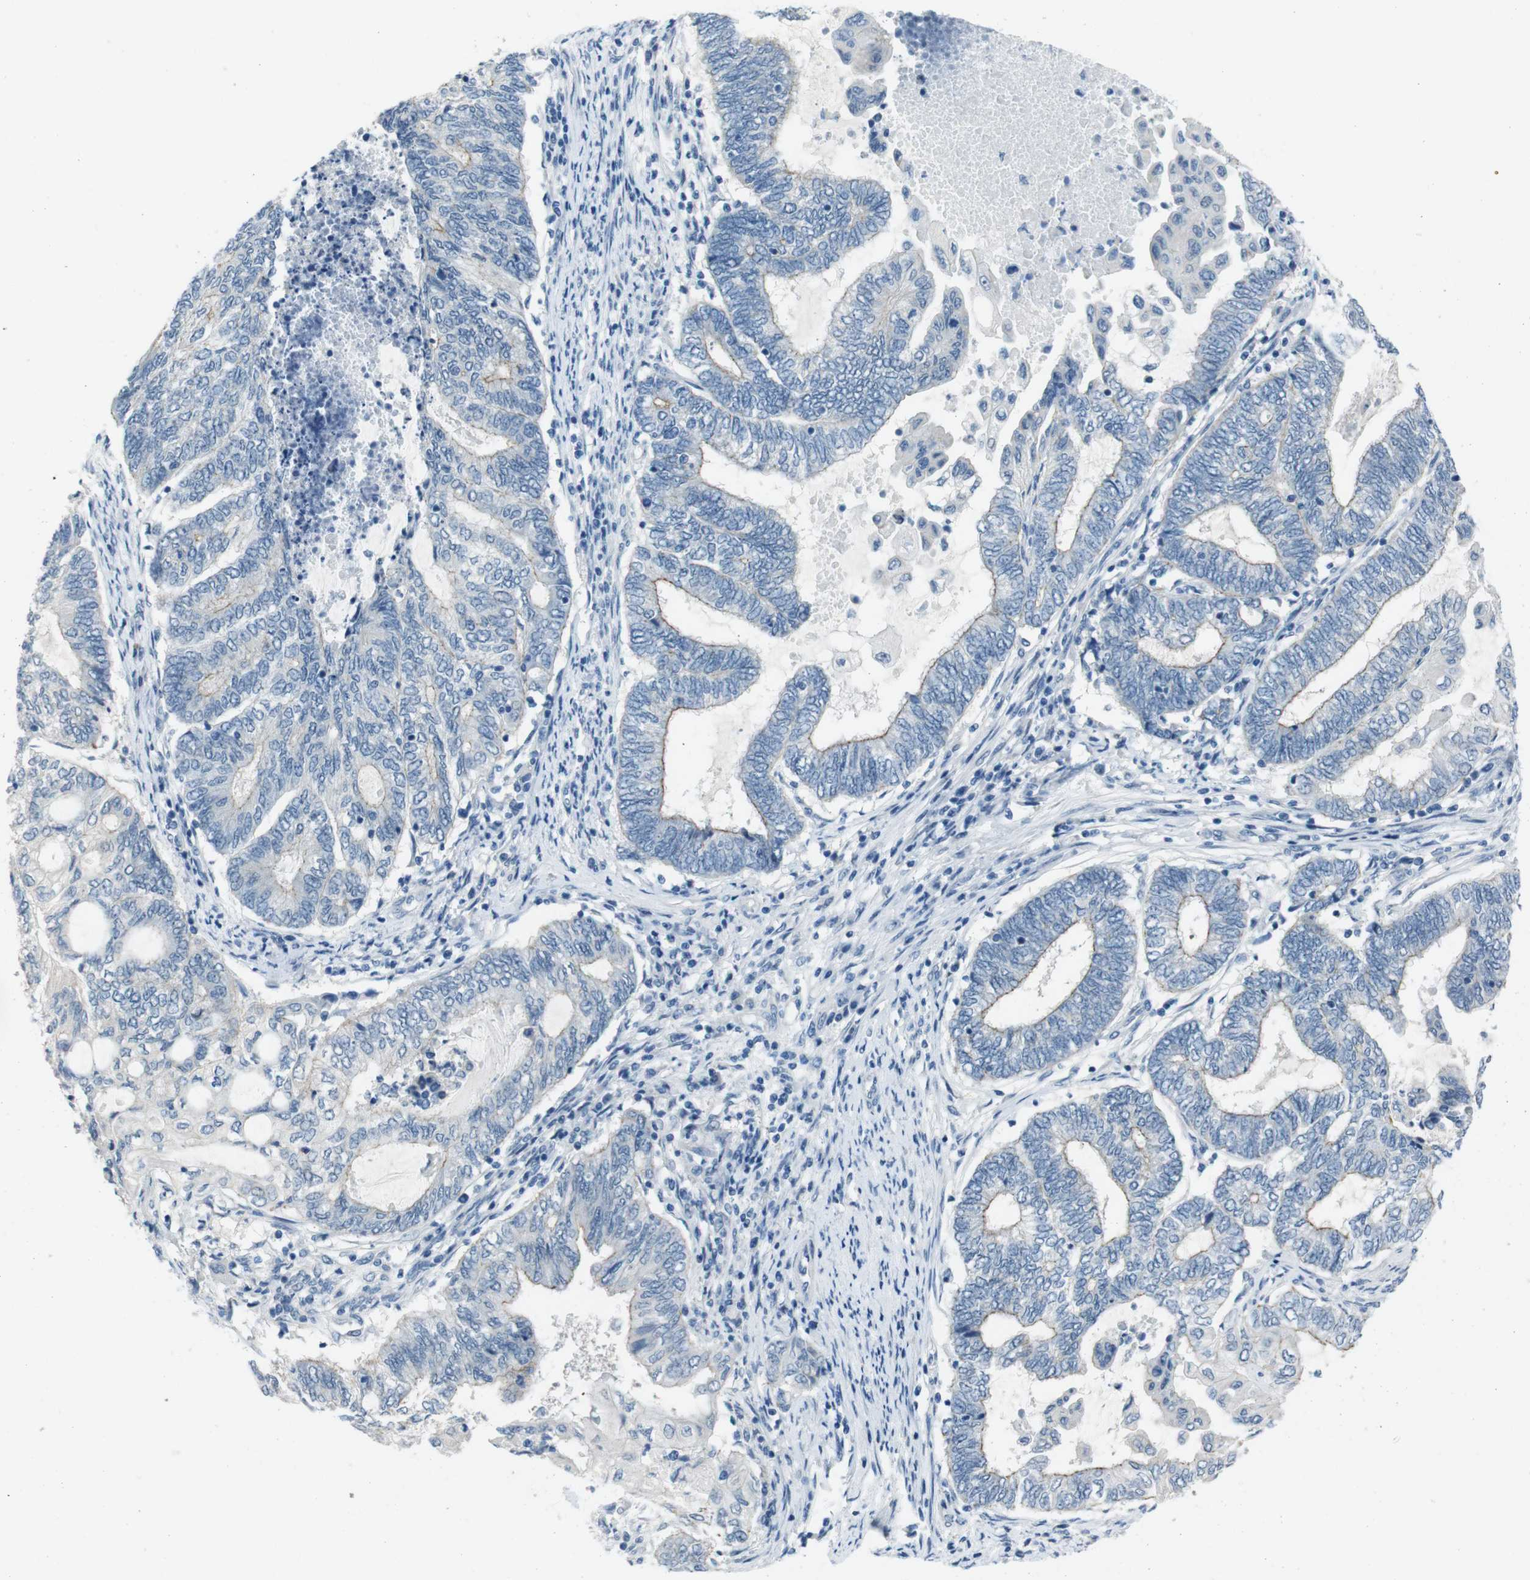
{"staining": {"intensity": "weak", "quantity": "<25%", "location": "cytoplasmic/membranous"}, "tissue": "endometrial cancer", "cell_type": "Tumor cells", "image_type": "cancer", "snomed": [{"axis": "morphology", "description": "Adenocarcinoma, NOS"}, {"axis": "topography", "description": "Uterus"}, {"axis": "topography", "description": "Endometrium"}], "caption": "A high-resolution micrograph shows IHC staining of endometrial cancer, which displays no significant expression in tumor cells. (Brightfield microscopy of DAB immunohistochemistry (IHC) at high magnification).", "gene": "HRH2", "patient": {"sex": "female", "age": 70}}